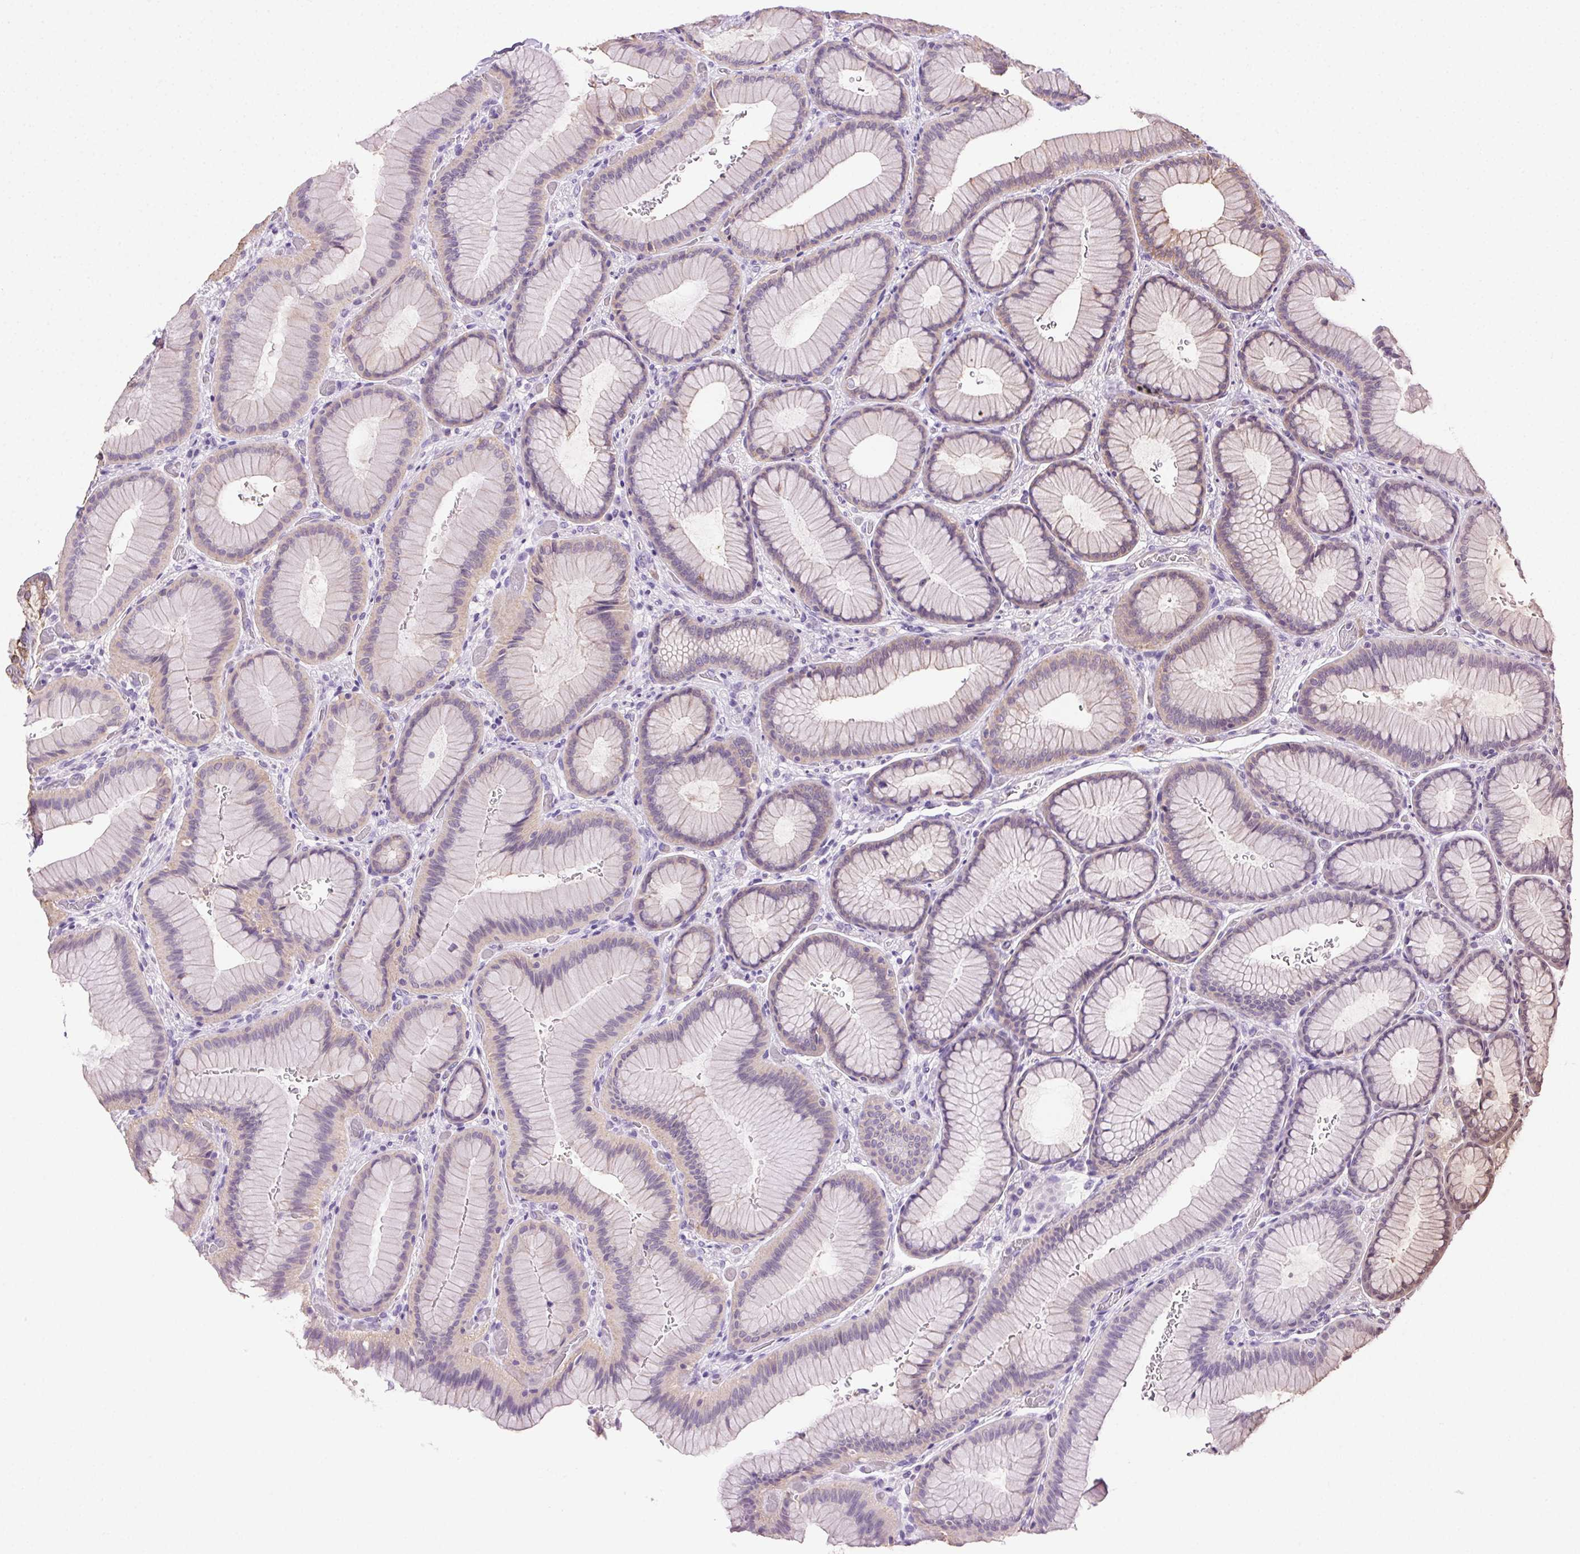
{"staining": {"intensity": "weak", "quantity": "<25%", "location": "cytoplasmic/membranous"}, "tissue": "stomach", "cell_type": "Glandular cells", "image_type": "normal", "snomed": [{"axis": "morphology", "description": "Normal tissue, NOS"}, {"axis": "morphology", "description": "Adenocarcinoma, NOS"}, {"axis": "morphology", "description": "Adenocarcinoma, High grade"}, {"axis": "topography", "description": "Stomach, upper"}, {"axis": "topography", "description": "Stomach"}], "caption": "Stomach was stained to show a protein in brown. There is no significant staining in glandular cells. (Brightfield microscopy of DAB IHC at high magnification).", "gene": "CLDN10", "patient": {"sex": "female", "age": 65}}